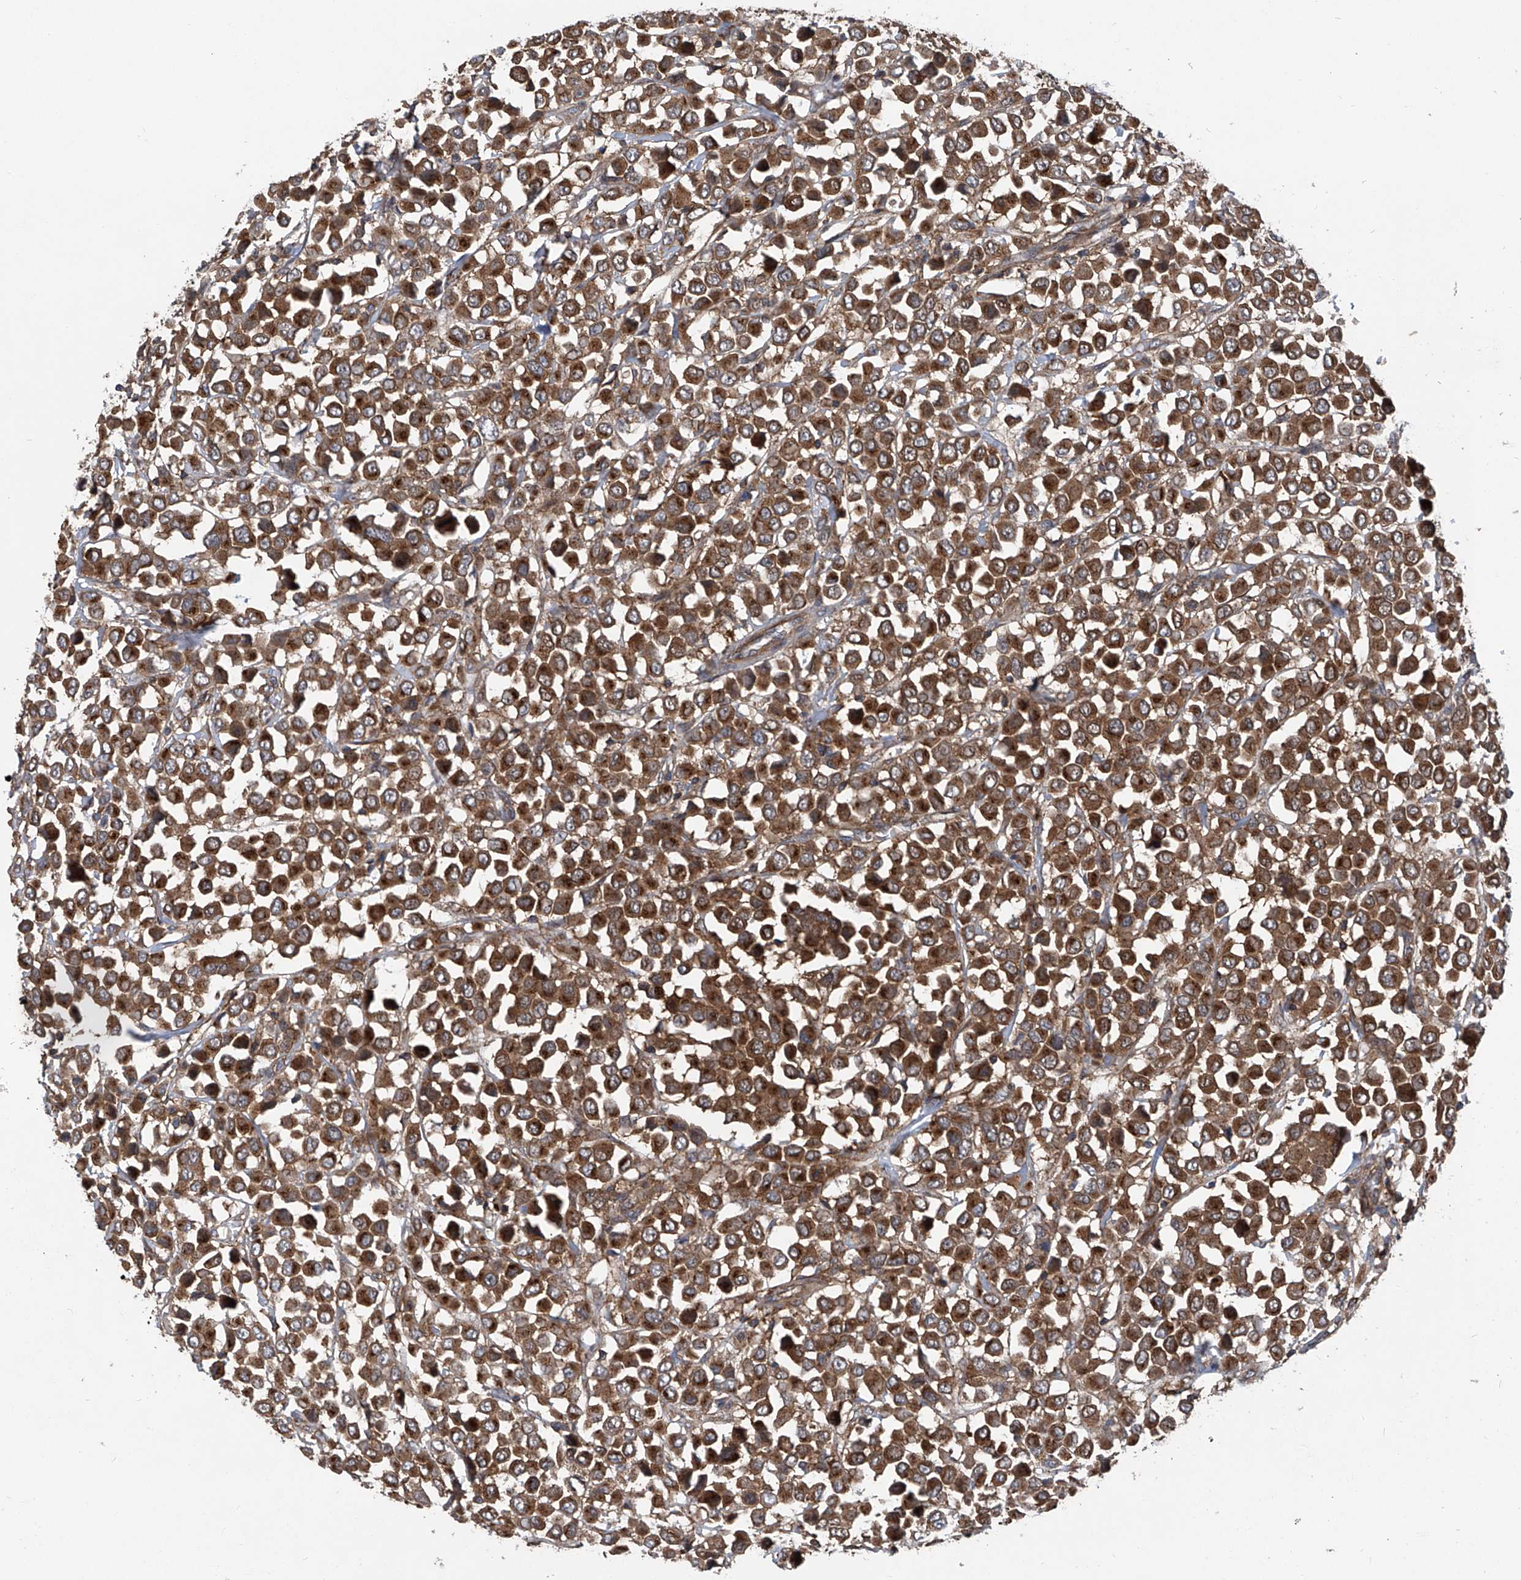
{"staining": {"intensity": "strong", "quantity": ">75%", "location": "cytoplasmic/membranous"}, "tissue": "breast cancer", "cell_type": "Tumor cells", "image_type": "cancer", "snomed": [{"axis": "morphology", "description": "Duct carcinoma"}, {"axis": "topography", "description": "Breast"}], "caption": "Breast cancer stained with a protein marker reveals strong staining in tumor cells.", "gene": "SMAP1", "patient": {"sex": "female", "age": 61}}